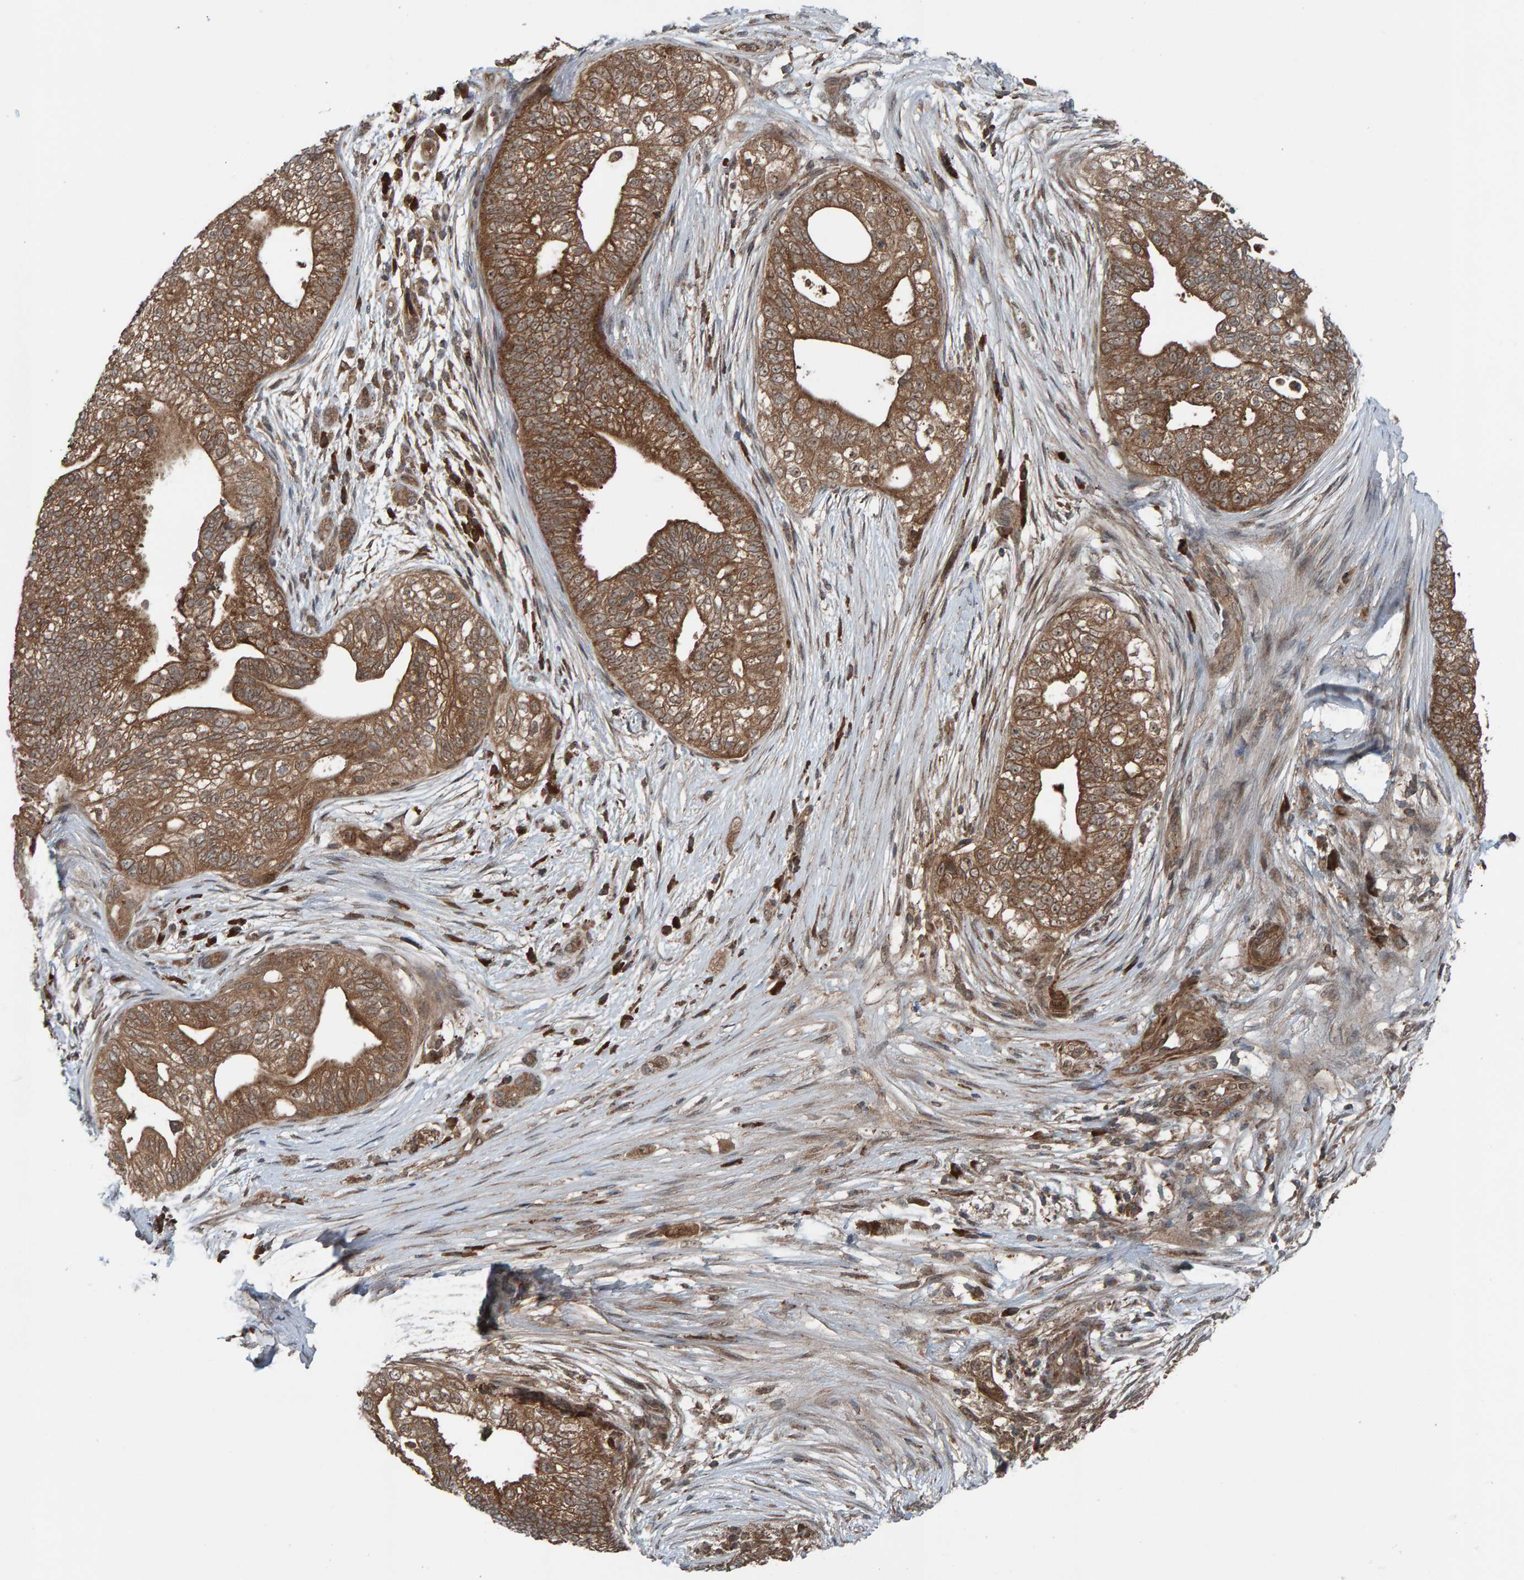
{"staining": {"intensity": "strong", "quantity": ">75%", "location": "cytoplasmic/membranous"}, "tissue": "pancreatic cancer", "cell_type": "Tumor cells", "image_type": "cancer", "snomed": [{"axis": "morphology", "description": "Adenocarcinoma, NOS"}, {"axis": "topography", "description": "Pancreas"}], "caption": "Pancreatic cancer stained with a brown dye demonstrates strong cytoplasmic/membranous positive expression in about >75% of tumor cells.", "gene": "CUEDC1", "patient": {"sex": "male", "age": 72}}